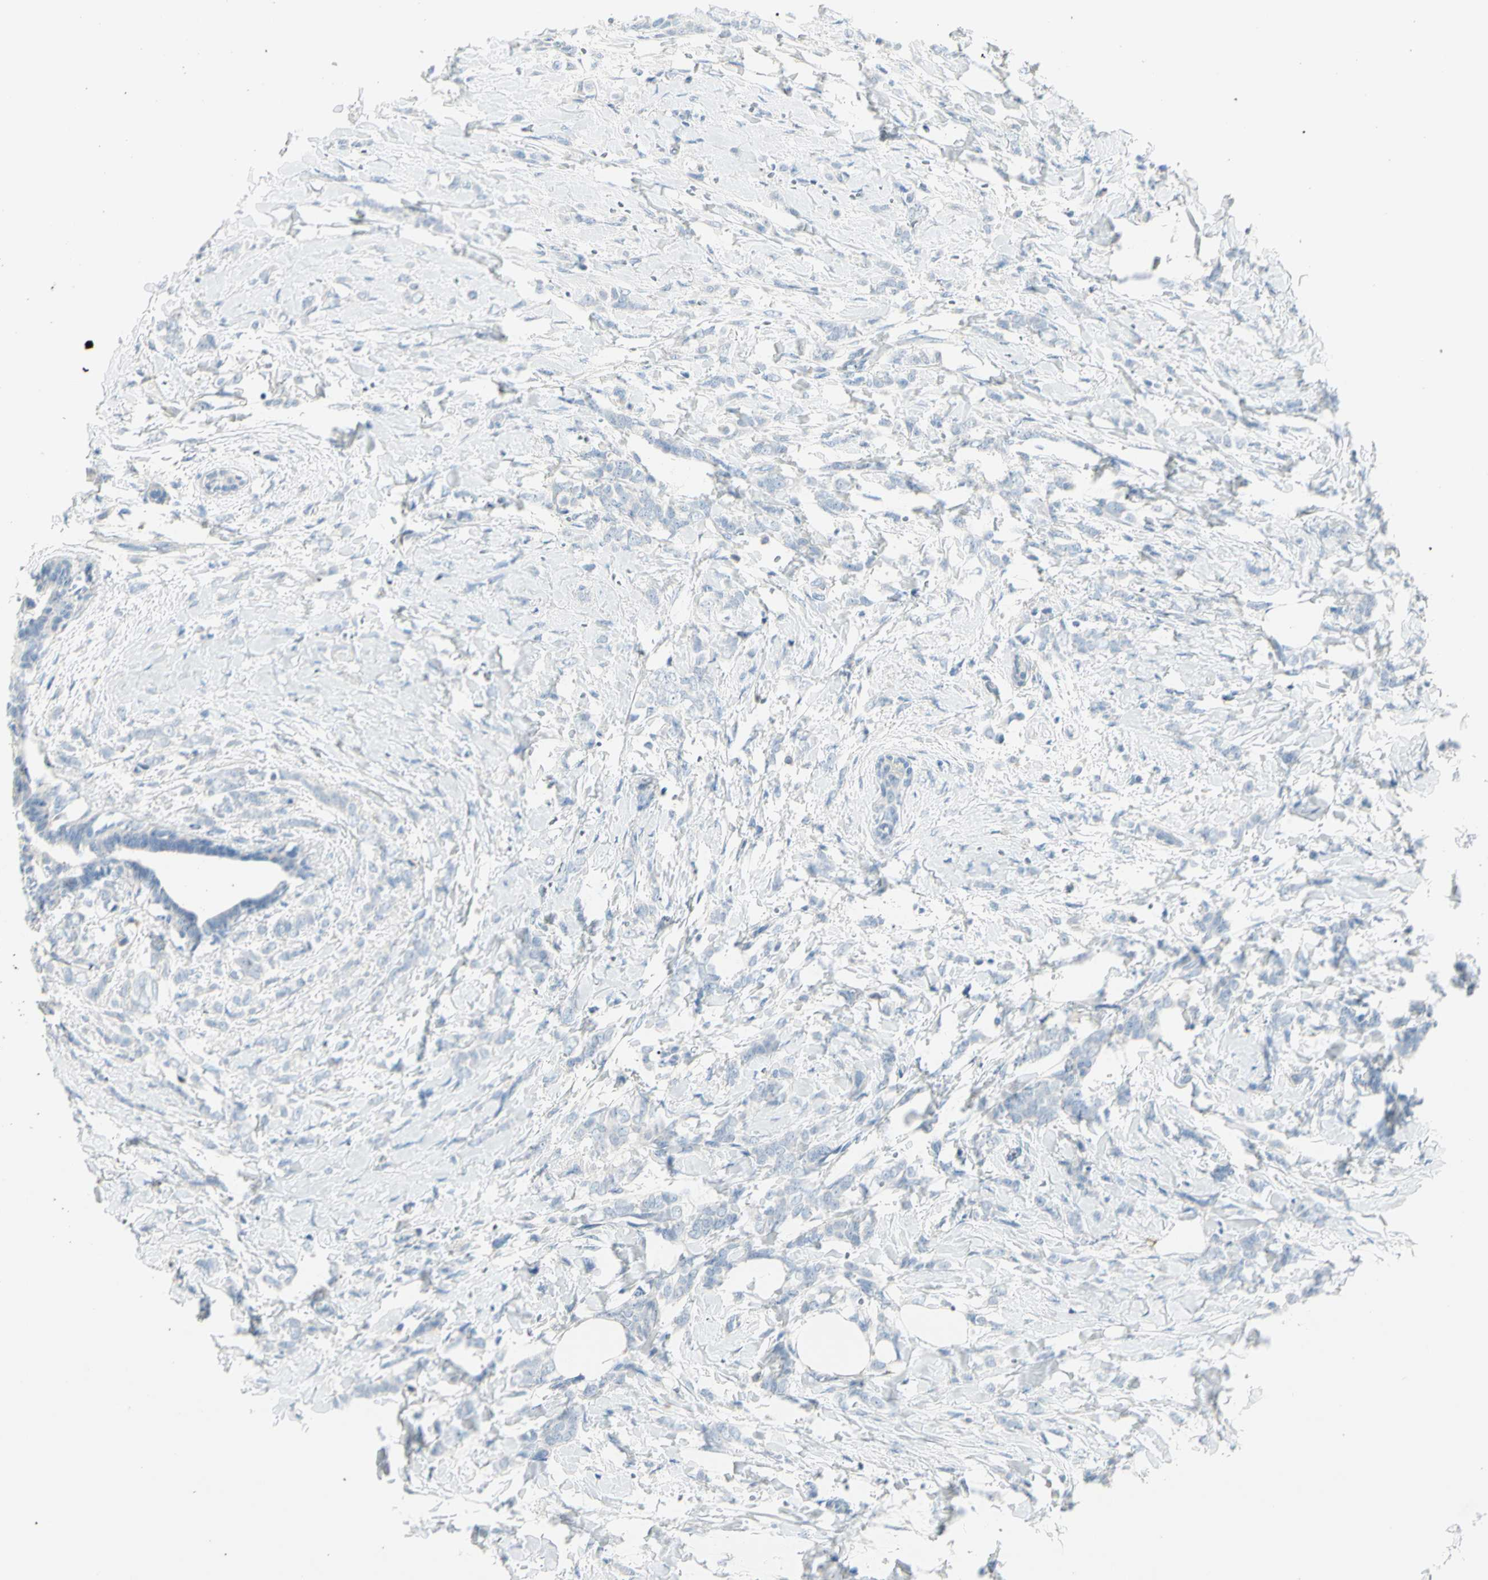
{"staining": {"intensity": "negative", "quantity": "none", "location": "none"}, "tissue": "breast cancer", "cell_type": "Tumor cells", "image_type": "cancer", "snomed": [{"axis": "morphology", "description": "Lobular carcinoma, in situ"}, {"axis": "morphology", "description": "Lobular carcinoma"}, {"axis": "topography", "description": "Breast"}], "caption": "Immunohistochemistry (IHC) photomicrograph of breast cancer stained for a protein (brown), which exhibits no expression in tumor cells.", "gene": "SLC6A15", "patient": {"sex": "female", "age": 41}}